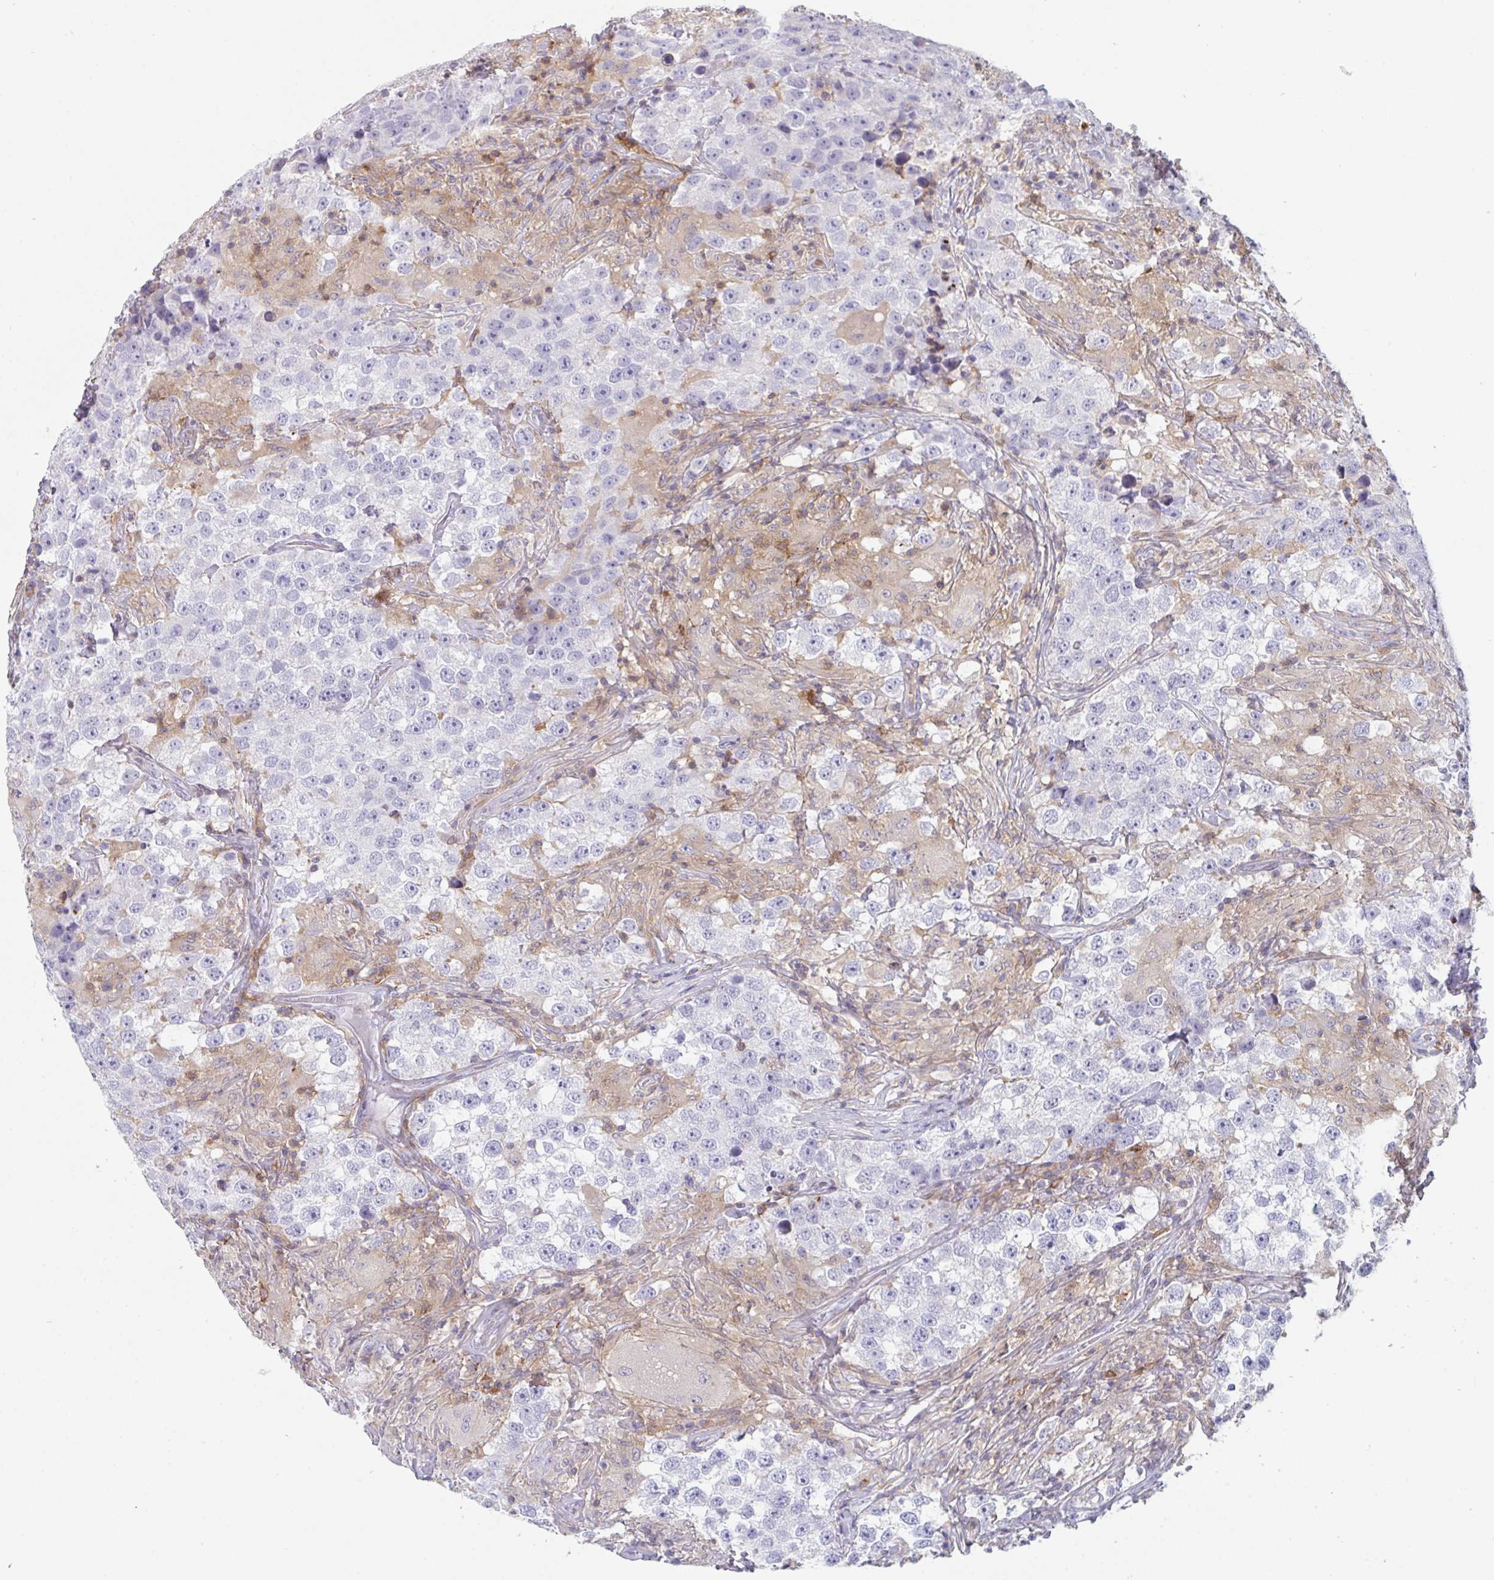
{"staining": {"intensity": "negative", "quantity": "none", "location": "none"}, "tissue": "testis cancer", "cell_type": "Tumor cells", "image_type": "cancer", "snomed": [{"axis": "morphology", "description": "Seminoma, NOS"}, {"axis": "topography", "description": "Testis"}], "caption": "Seminoma (testis) was stained to show a protein in brown. There is no significant expression in tumor cells. (Stains: DAB immunohistochemistry (IHC) with hematoxylin counter stain, Microscopy: brightfield microscopy at high magnification).", "gene": "DISP2", "patient": {"sex": "male", "age": 46}}